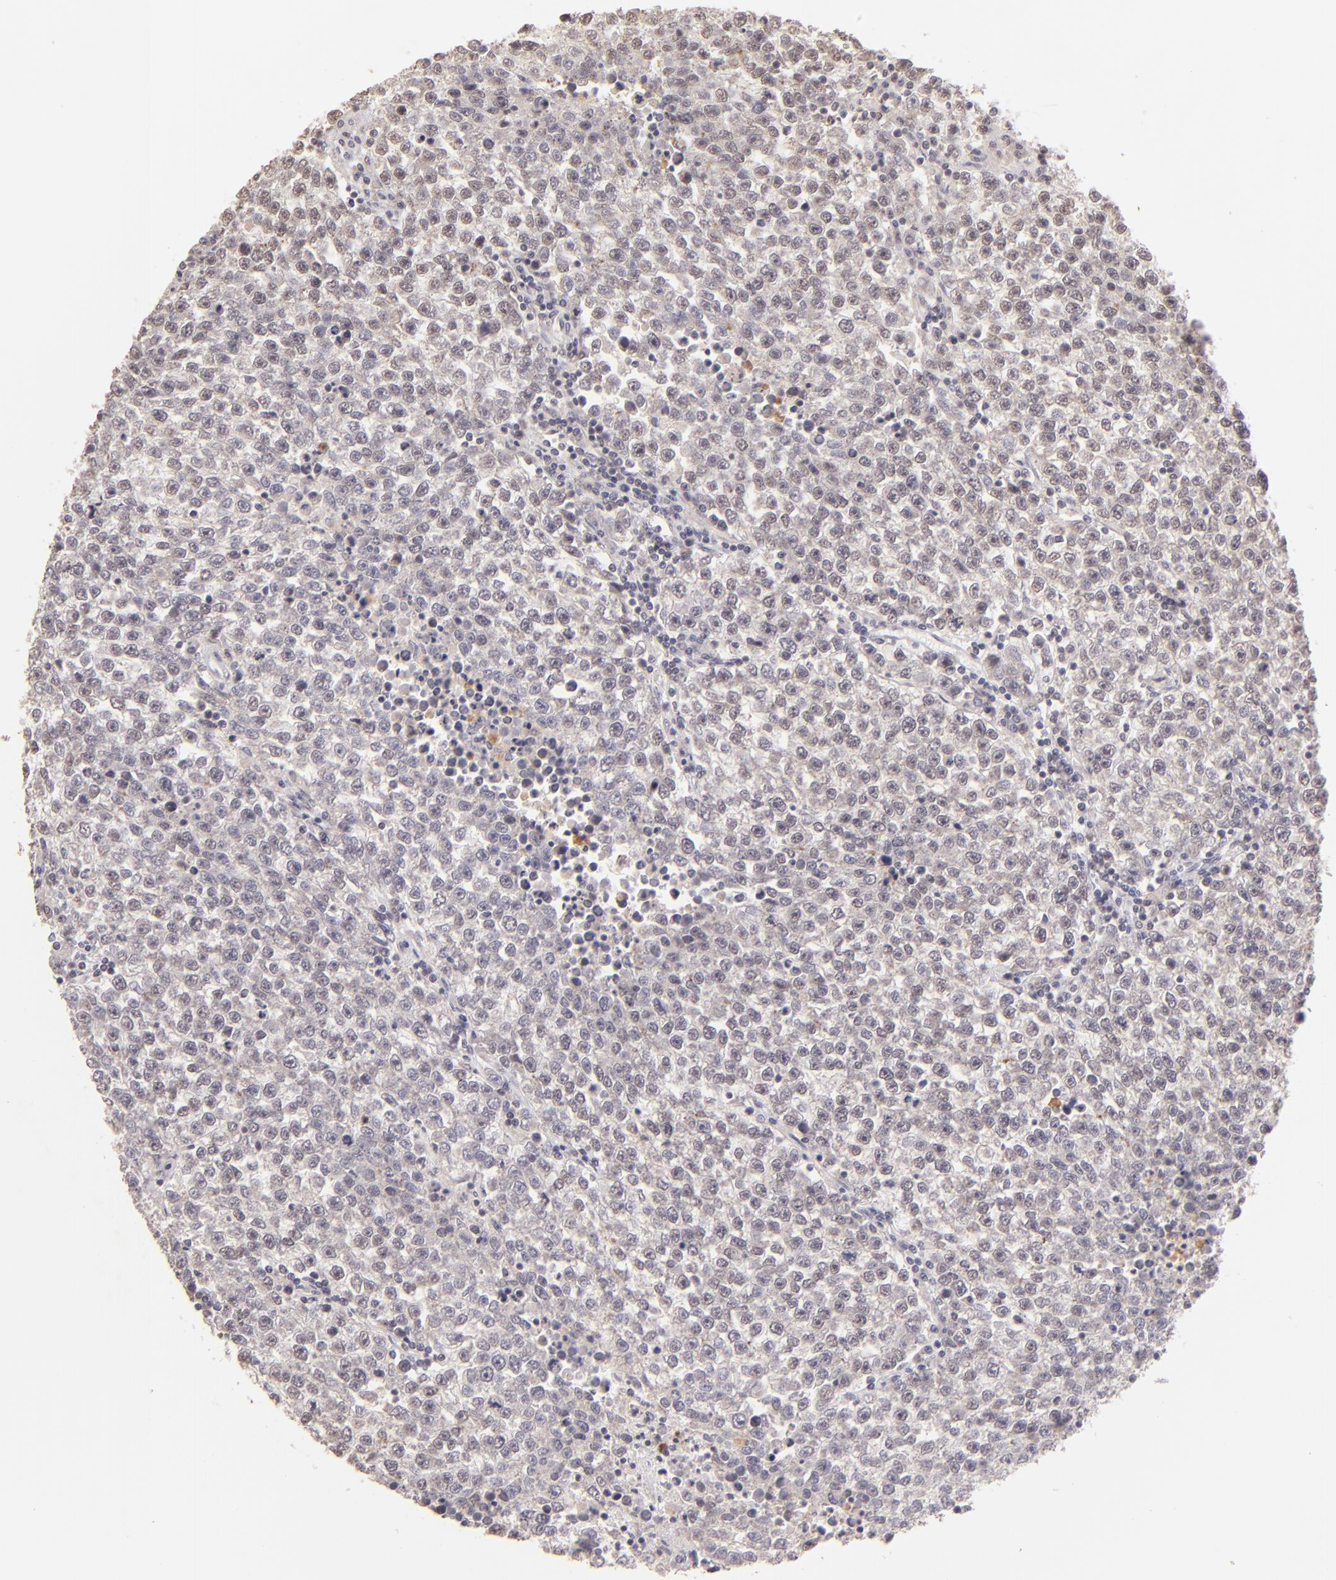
{"staining": {"intensity": "weak", "quantity": "25%-75%", "location": "cytoplasmic/membranous,nuclear"}, "tissue": "testis cancer", "cell_type": "Tumor cells", "image_type": "cancer", "snomed": [{"axis": "morphology", "description": "Seminoma, NOS"}, {"axis": "topography", "description": "Testis"}], "caption": "Immunohistochemical staining of human seminoma (testis) reveals low levels of weak cytoplasmic/membranous and nuclear expression in approximately 25%-75% of tumor cells. (DAB IHC, brown staining for protein, blue staining for nuclei).", "gene": "CLDN1", "patient": {"sex": "male", "age": 36}}